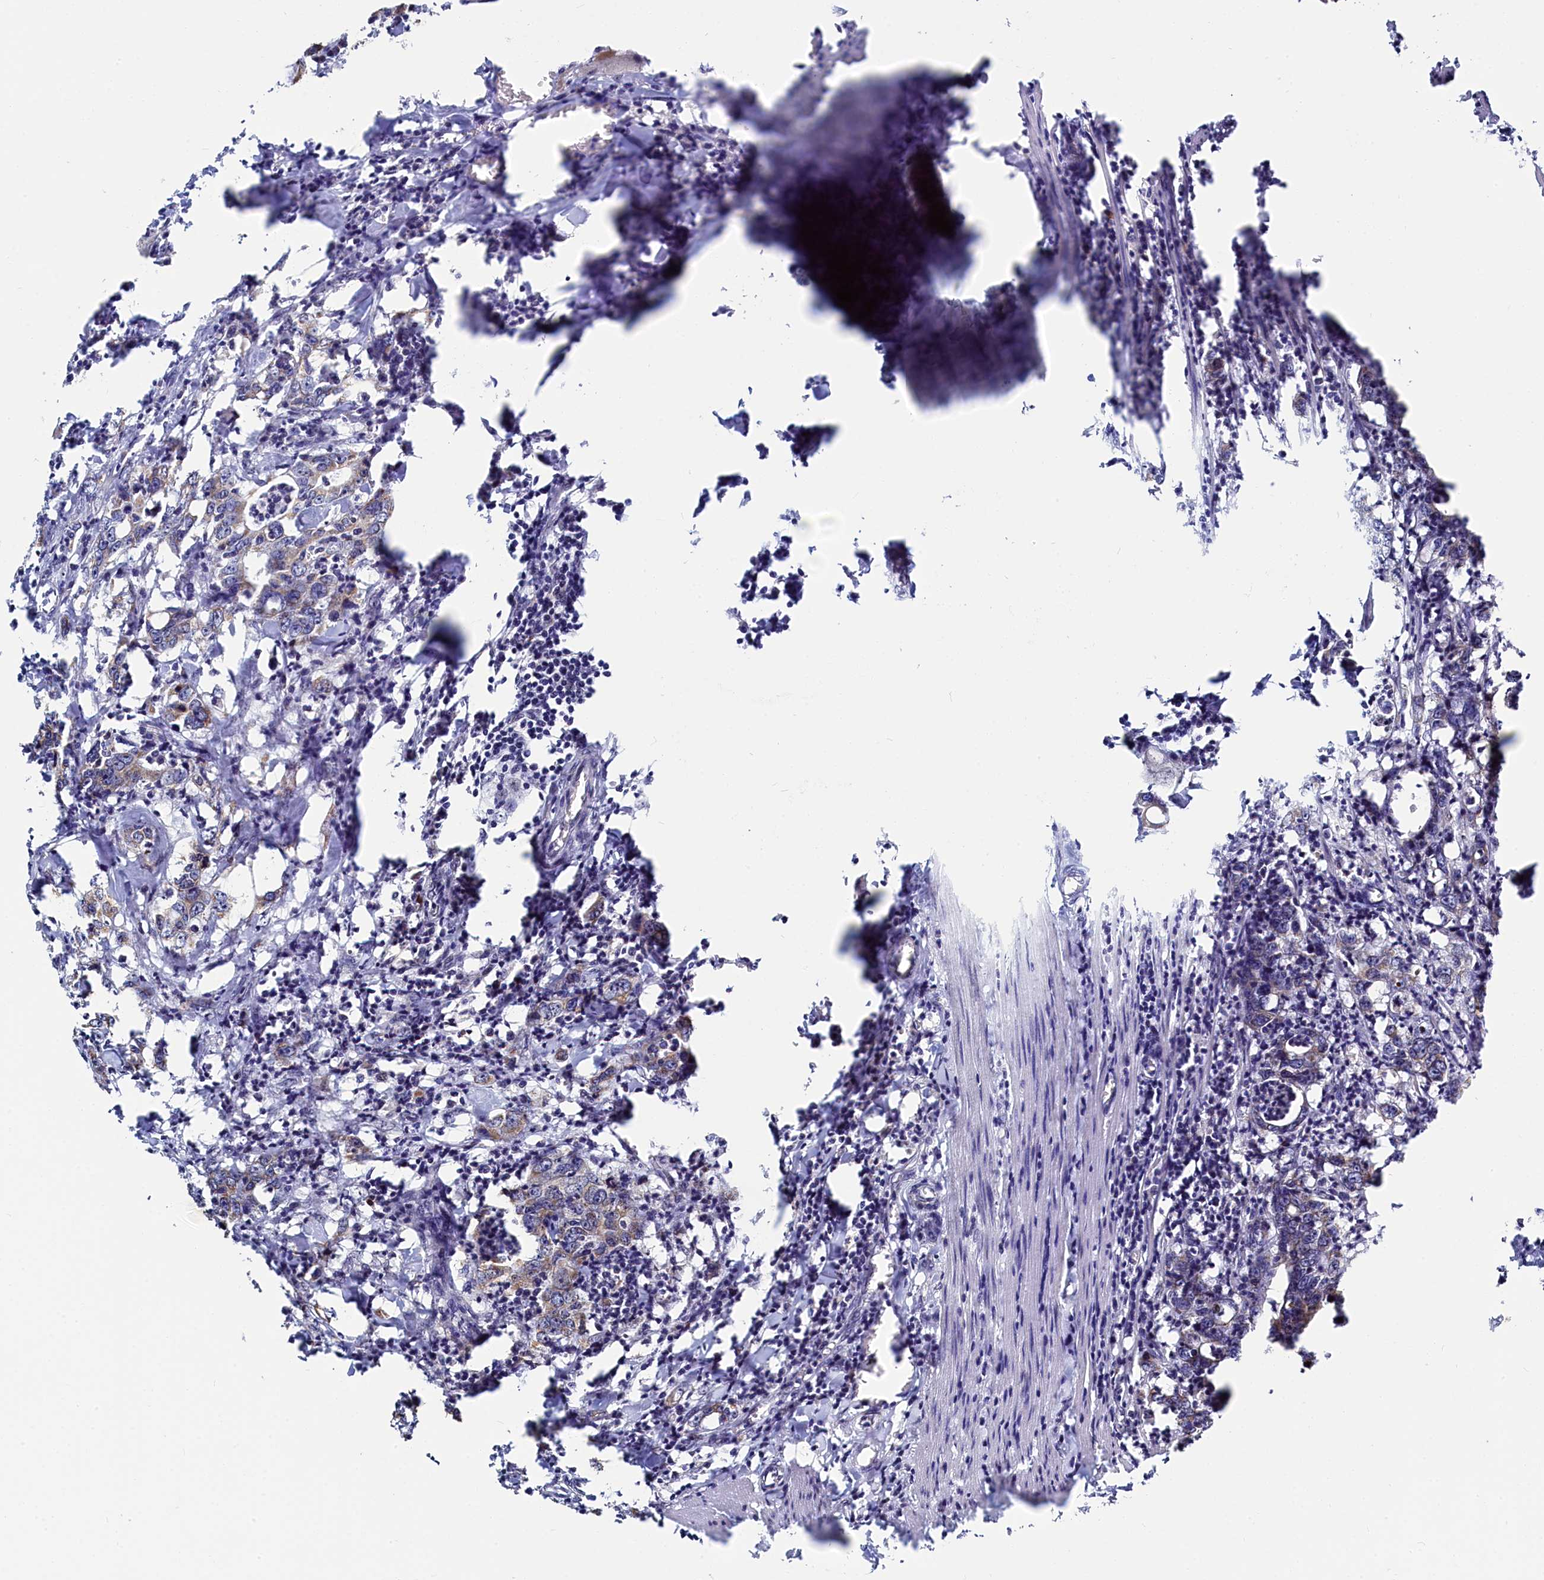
{"staining": {"intensity": "weak", "quantity": "25%-75%", "location": "cytoplasmic/membranous"}, "tissue": "colorectal cancer", "cell_type": "Tumor cells", "image_type": "cancer", "snomed": [{"axis": "morphology", "description": "Adenocarcinoma, NOS"}, {"axis": "topography", "description": "Colon"}], "caption": "The micrograph reveals staining of adenocarcinoma (colorectal), revealing weak cytoplasmic/membranous protein expression (brown color) within tumor cells. (DAB IHC with brightfield microscopy, high magnification).", "gene": "HDGFL3", "patient": {"sex": "female", "age": 75}}